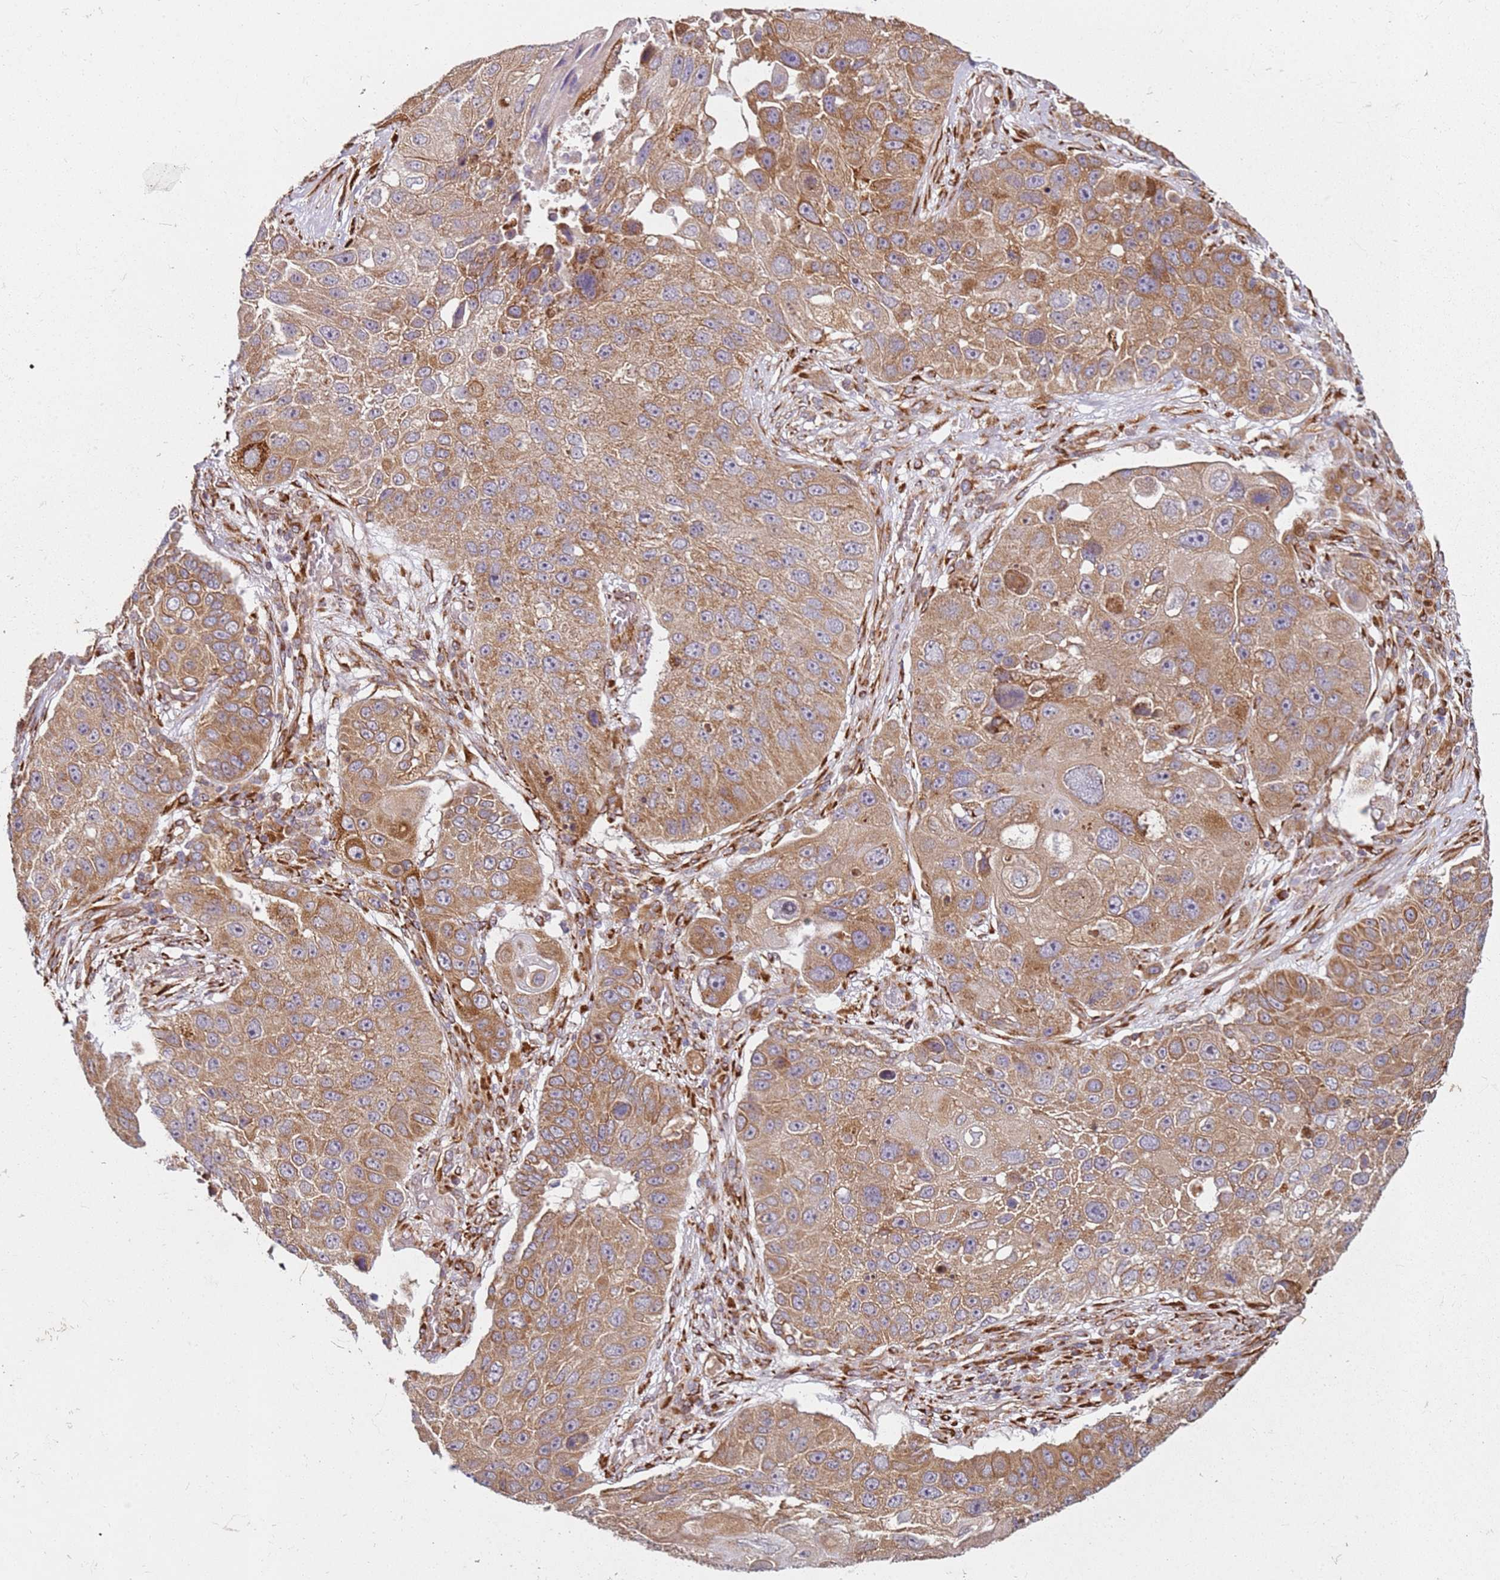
{"staining": {"intensity": "moderate", "quantity": ">75%", "location": "cytoplasmic/membranous"}, "tissue": "lung cancer", "cell_type": "Tumor cells", "image_type": "cancer", "snomed": [{"axis": "morphology", "description": "Squamous cell carcinoma, NOS"}, {"axis": "topography", "description": "Lung"}], "caption": "Immunohistochemistry (IHC) of human lung cancer (squamous cell carcinoma) shows medium levels of moderate cytoplasmic/membranous positivity in about >75% of tumor cells.", "gene": "ARFRP1", "patient": {"sex": "male", "age": 61}}